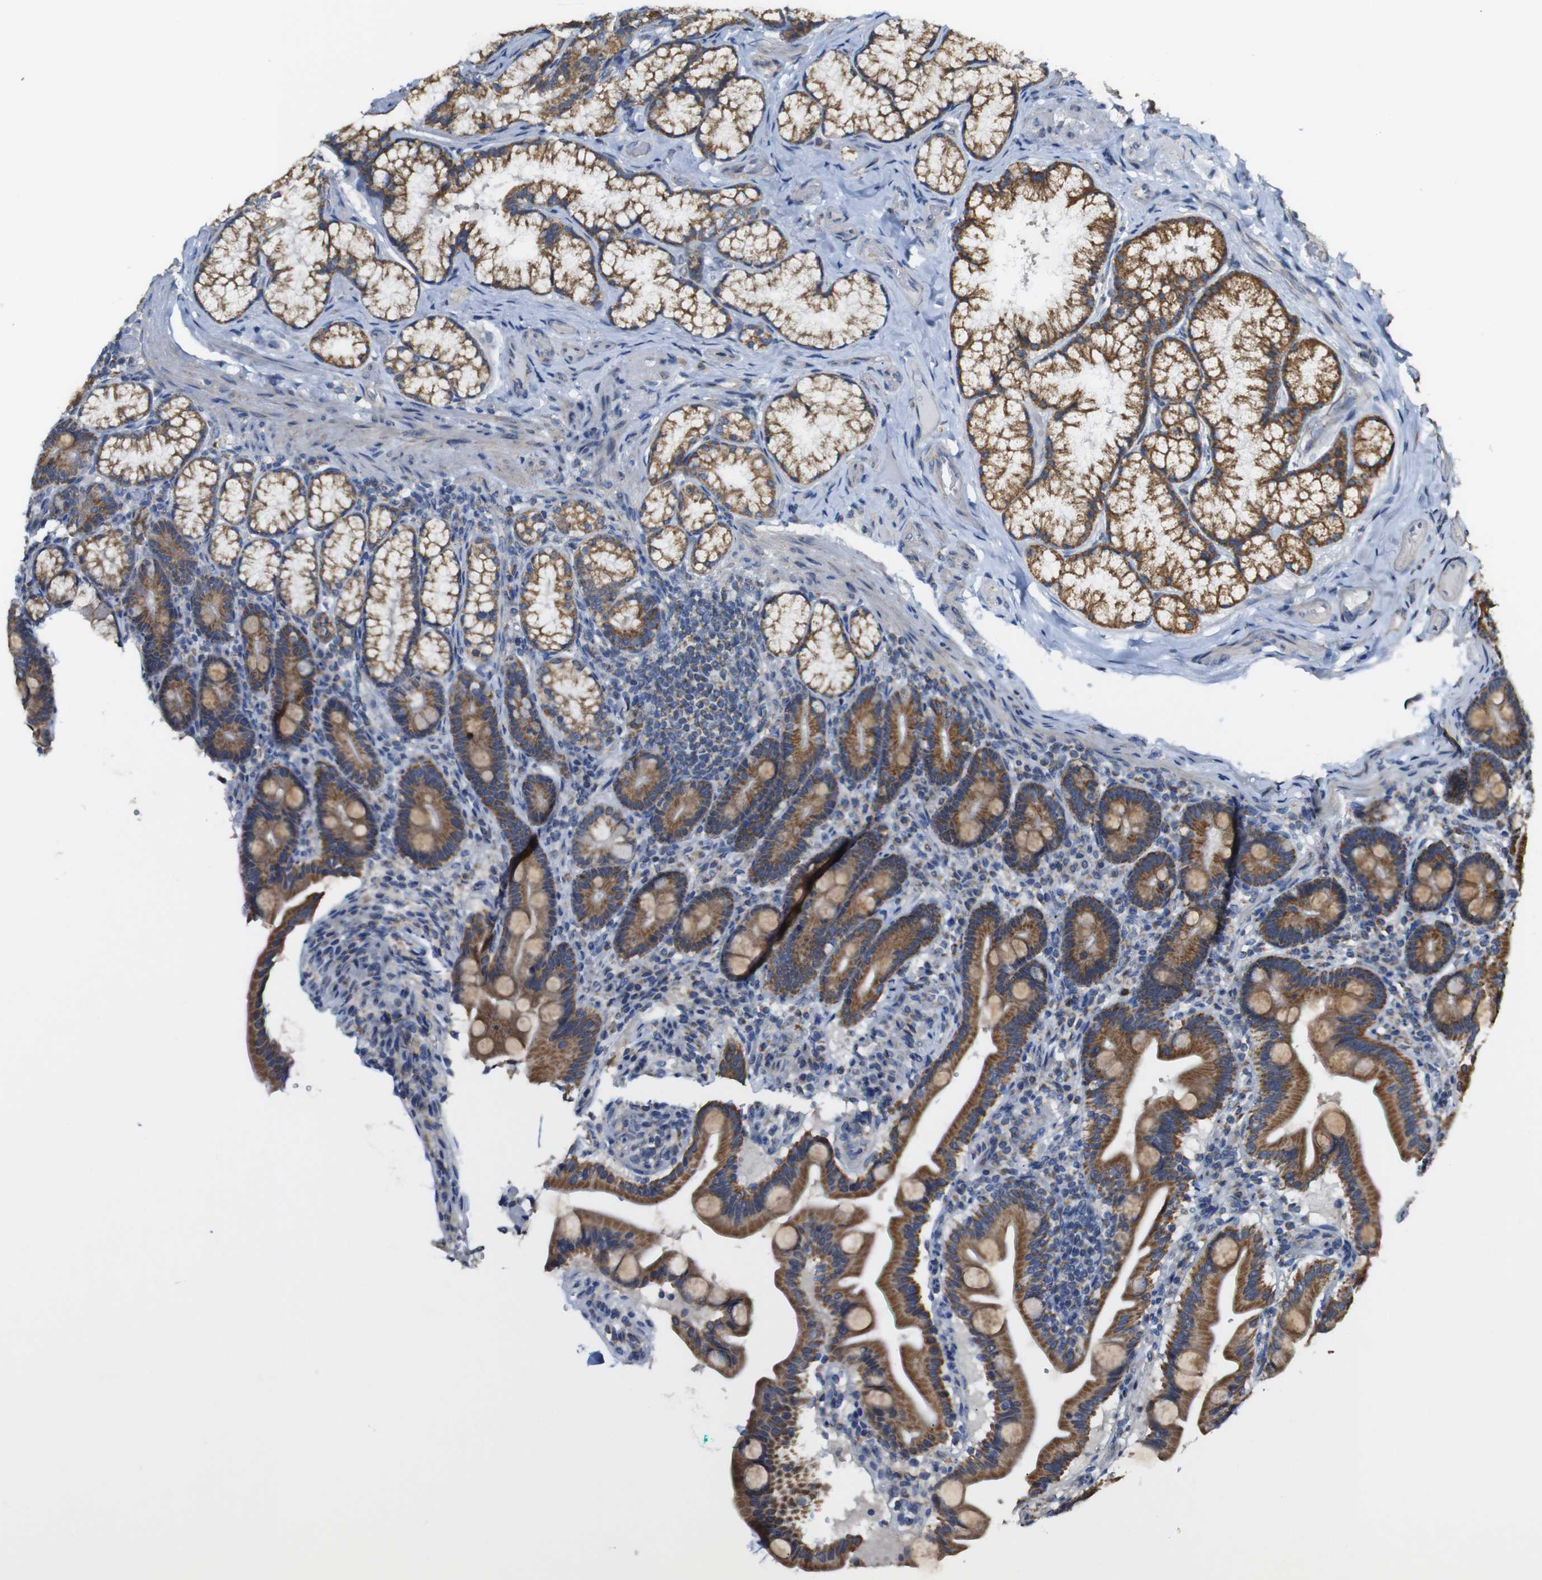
{"staining": {"intensity": "strong", "quantity": ">75%", "location": "cytoplasmic/membranous"}, "tissue": "duodenum", "cell_type": "Glandular cells", "image_type": "normal", "snomed": [{"axis": "morphology", "description": "Normal tissue, NOS"}, {"axis": "topography", "description": "Duodenum"}], "caption": "IHC histopathology image of unremarkable duodenum stained for a protein (brown), which displays high levels of strong cytoplasmic/membranous staining in about >75% of glandular cells.", "gene": "NR3C2", "patient": {"sex": "male", "age": 54}}